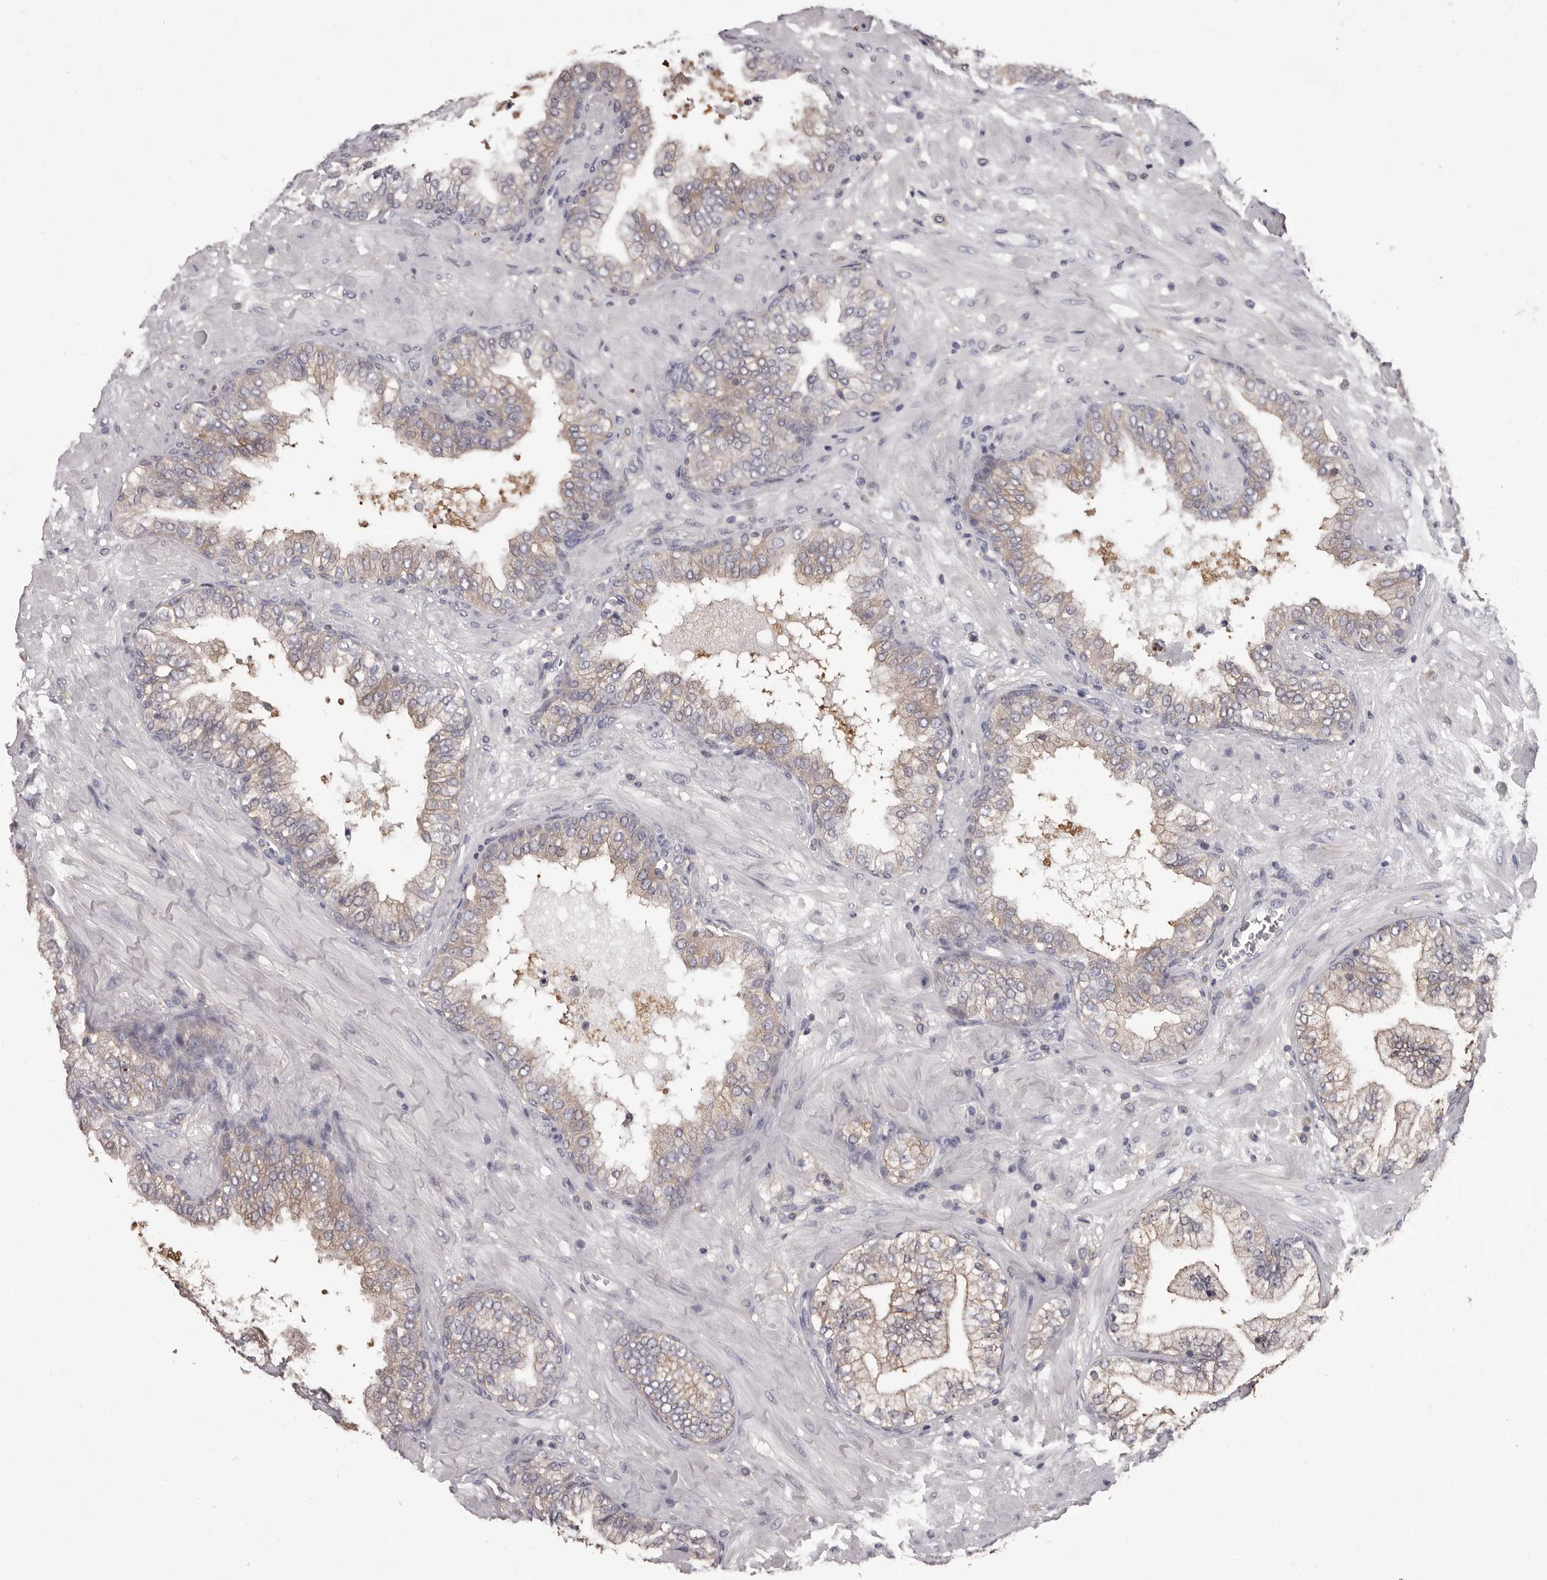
{"staining": {"intensity": "moderate", "quantity": "25%-75%", "location": "cytoplasmic/membranous"}, "tissue": "prostate cancer", "cell_type": "Tumor cells", "image_type": "cancer", "snomed": [{"axis": "morphology", "description": "Adenocarcinoma, High grade"}, {"axis": "topography", "description": "Prostate"}], "caption": "A micrograph showing moderate cytoplasmic/membranous expression in approximately 25%-75% of tumor cells in high-grade adenocarcinoma (prostate), as visualized by brown immunohistochemical staining.", "gene": "APEH", "patient": {"sex": "male", "age": 59}}